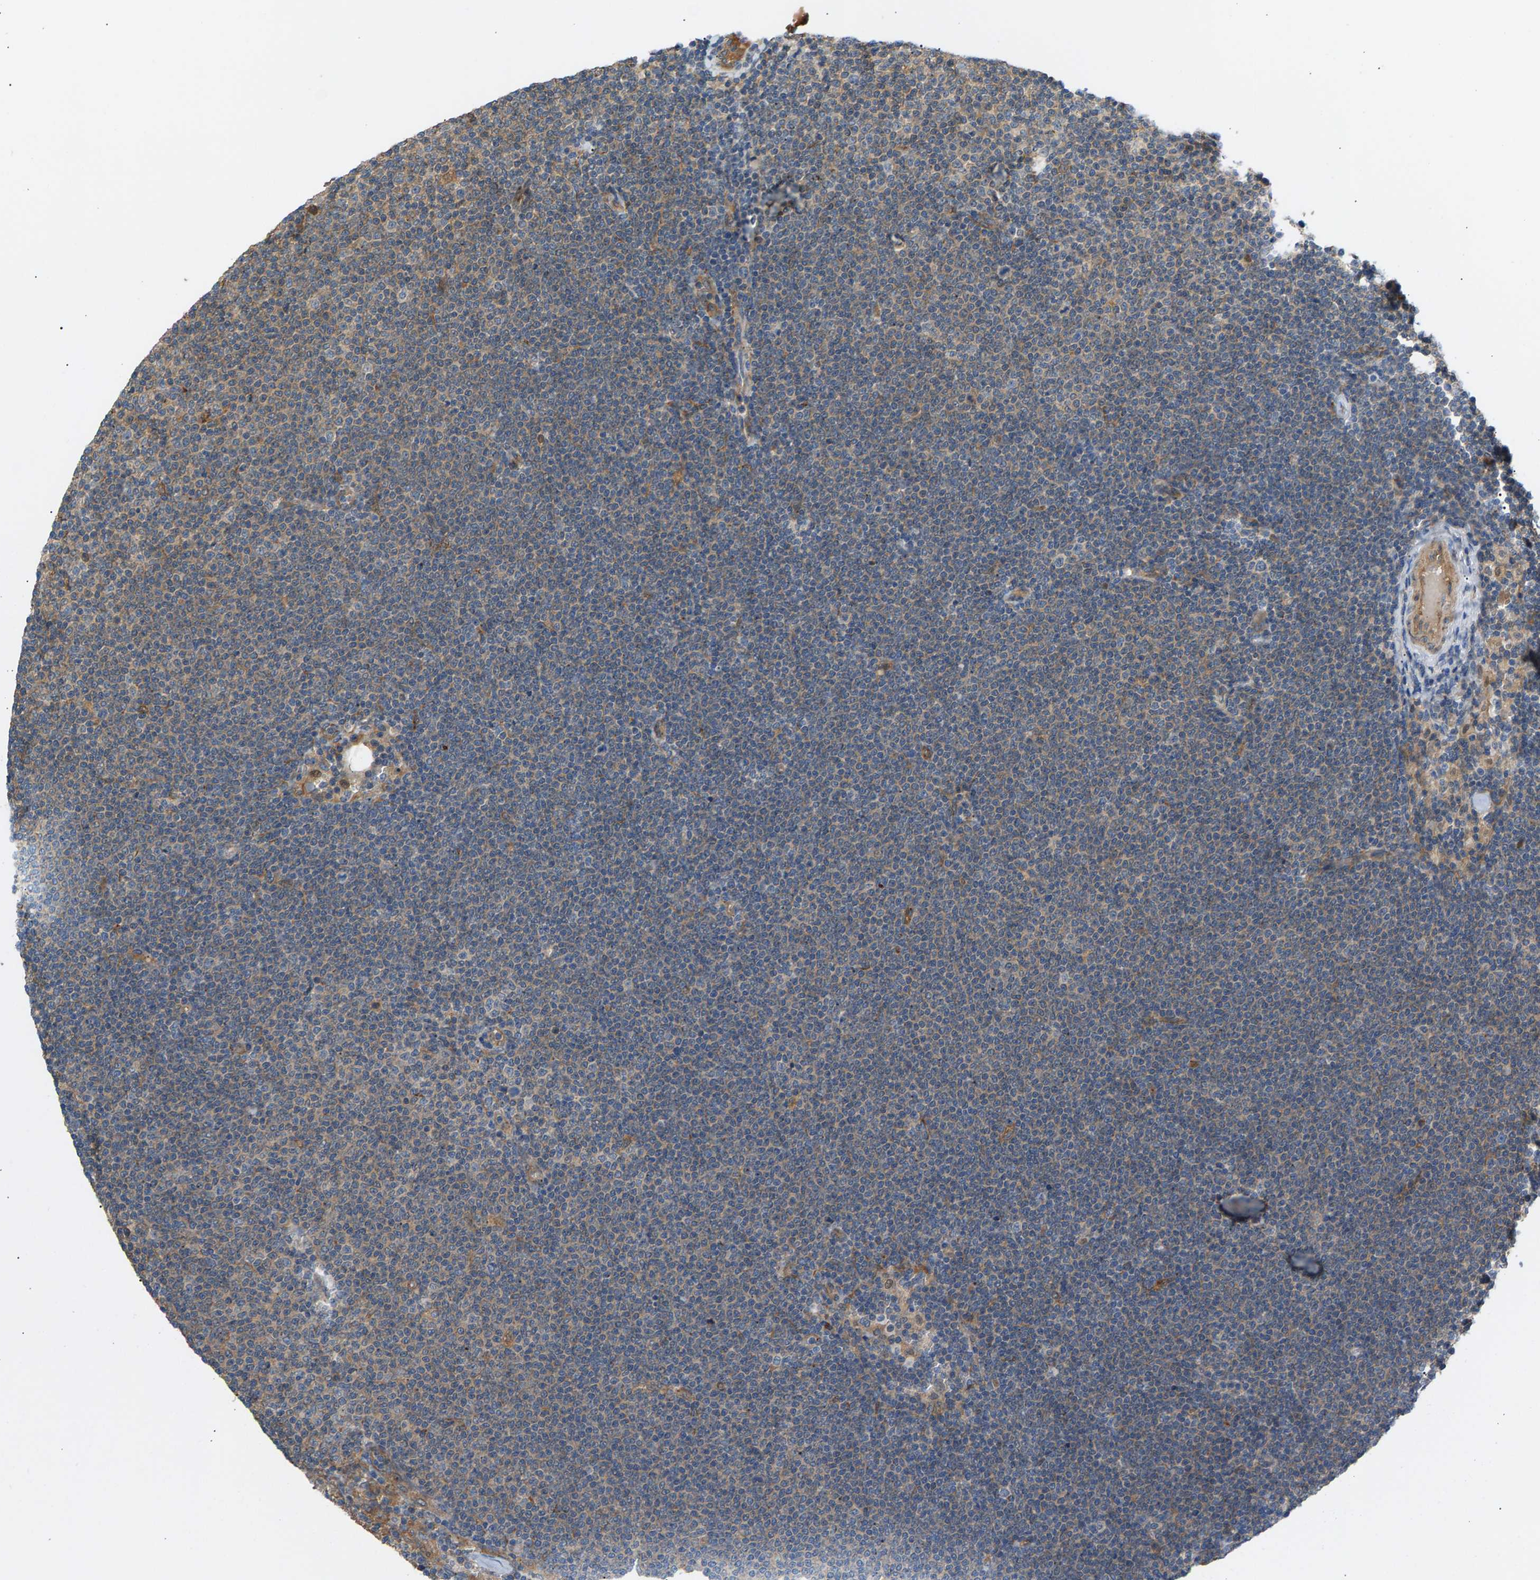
{"staining": {"intensity": "moderate", "quantity": ">75%", "location": "cytoplasmic/membranous"}, "tissue": "lymphoma", "cell_type": "Tumor cells", "image_type": "cancer", "snomed": [{"axis": "morphology", "description": "Malignant lymphoma, non-Hodgkin's type, Low grade"}, {"axis": "topography", "description": "Lymph node"}], "caption": "A medium amount of moderate cytoplasmic/membranous positivity is present in about >75% of tumor cells in malignant lymphoma, non-Hodgkin's type (low-grade) tissue.", "gene": "KRTAP27-1", "patient": {"sex": "female", "age": 53}}